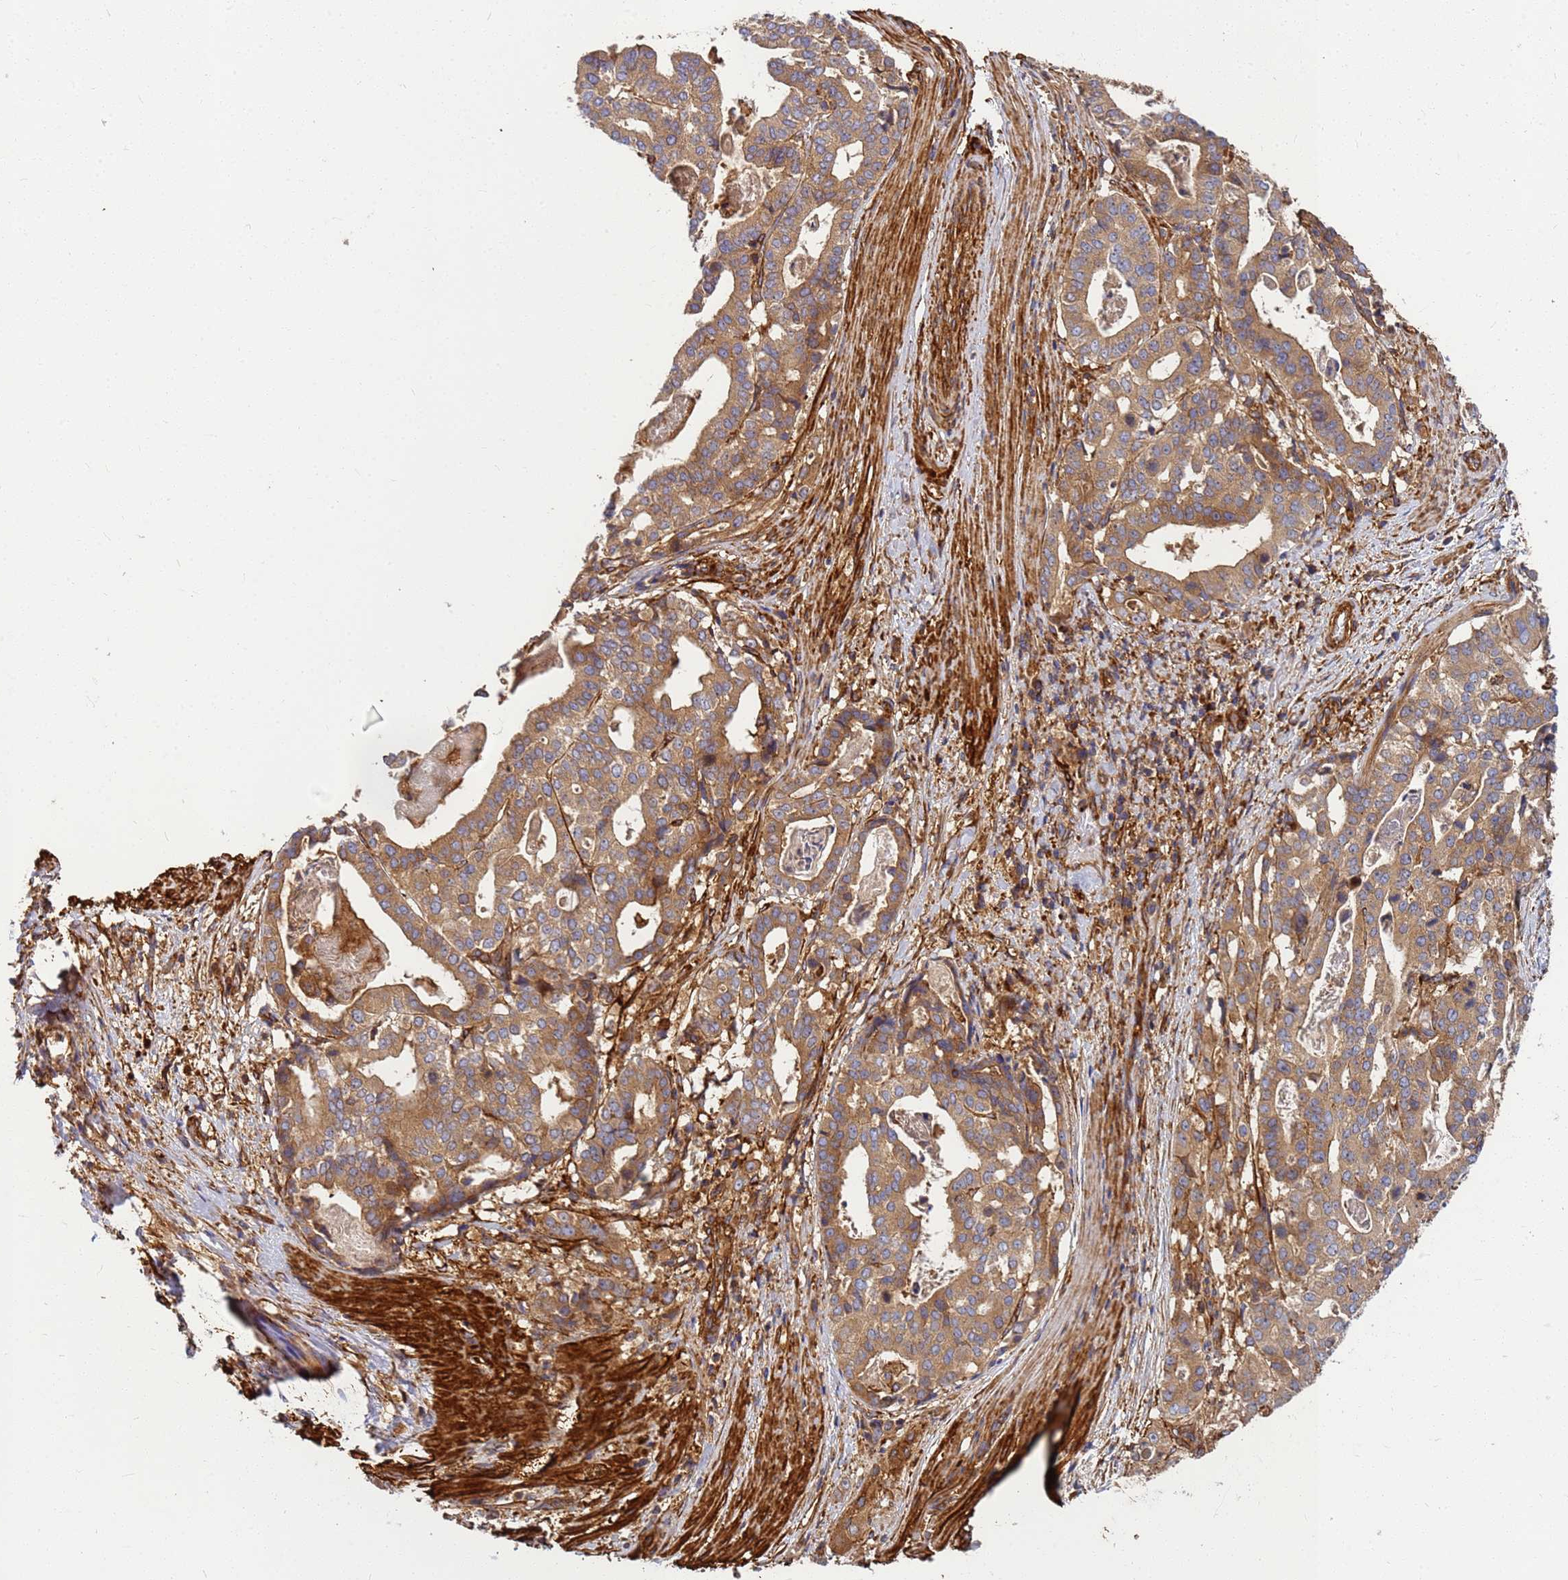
{"staining": {"intensity": "moderate", "quantity": ">75%", "location": "cytoplasmic/membranous"}, "tissue": "stomach cancer", "cell_type": "Tumor cells", "image_type": "cancer", "snomed": [{"axis": "morphology", "description": "Adenocarcinoma, NOS"}, {"axis": "topography", "description": "Stomach"}], "caption": "High-power microscopy captured an IHC histopathology image of stomach adenocarcinoma, revealing moderate cytoplasmic/membranous staining in about >75% of tumor cells. The staining was performed using DAB, with brown indicating positive protein expression. Nuclei are stained blue with hematoxylin.", "gene": "C2CD5", "patient": {"sex": "male", "age": 48}}